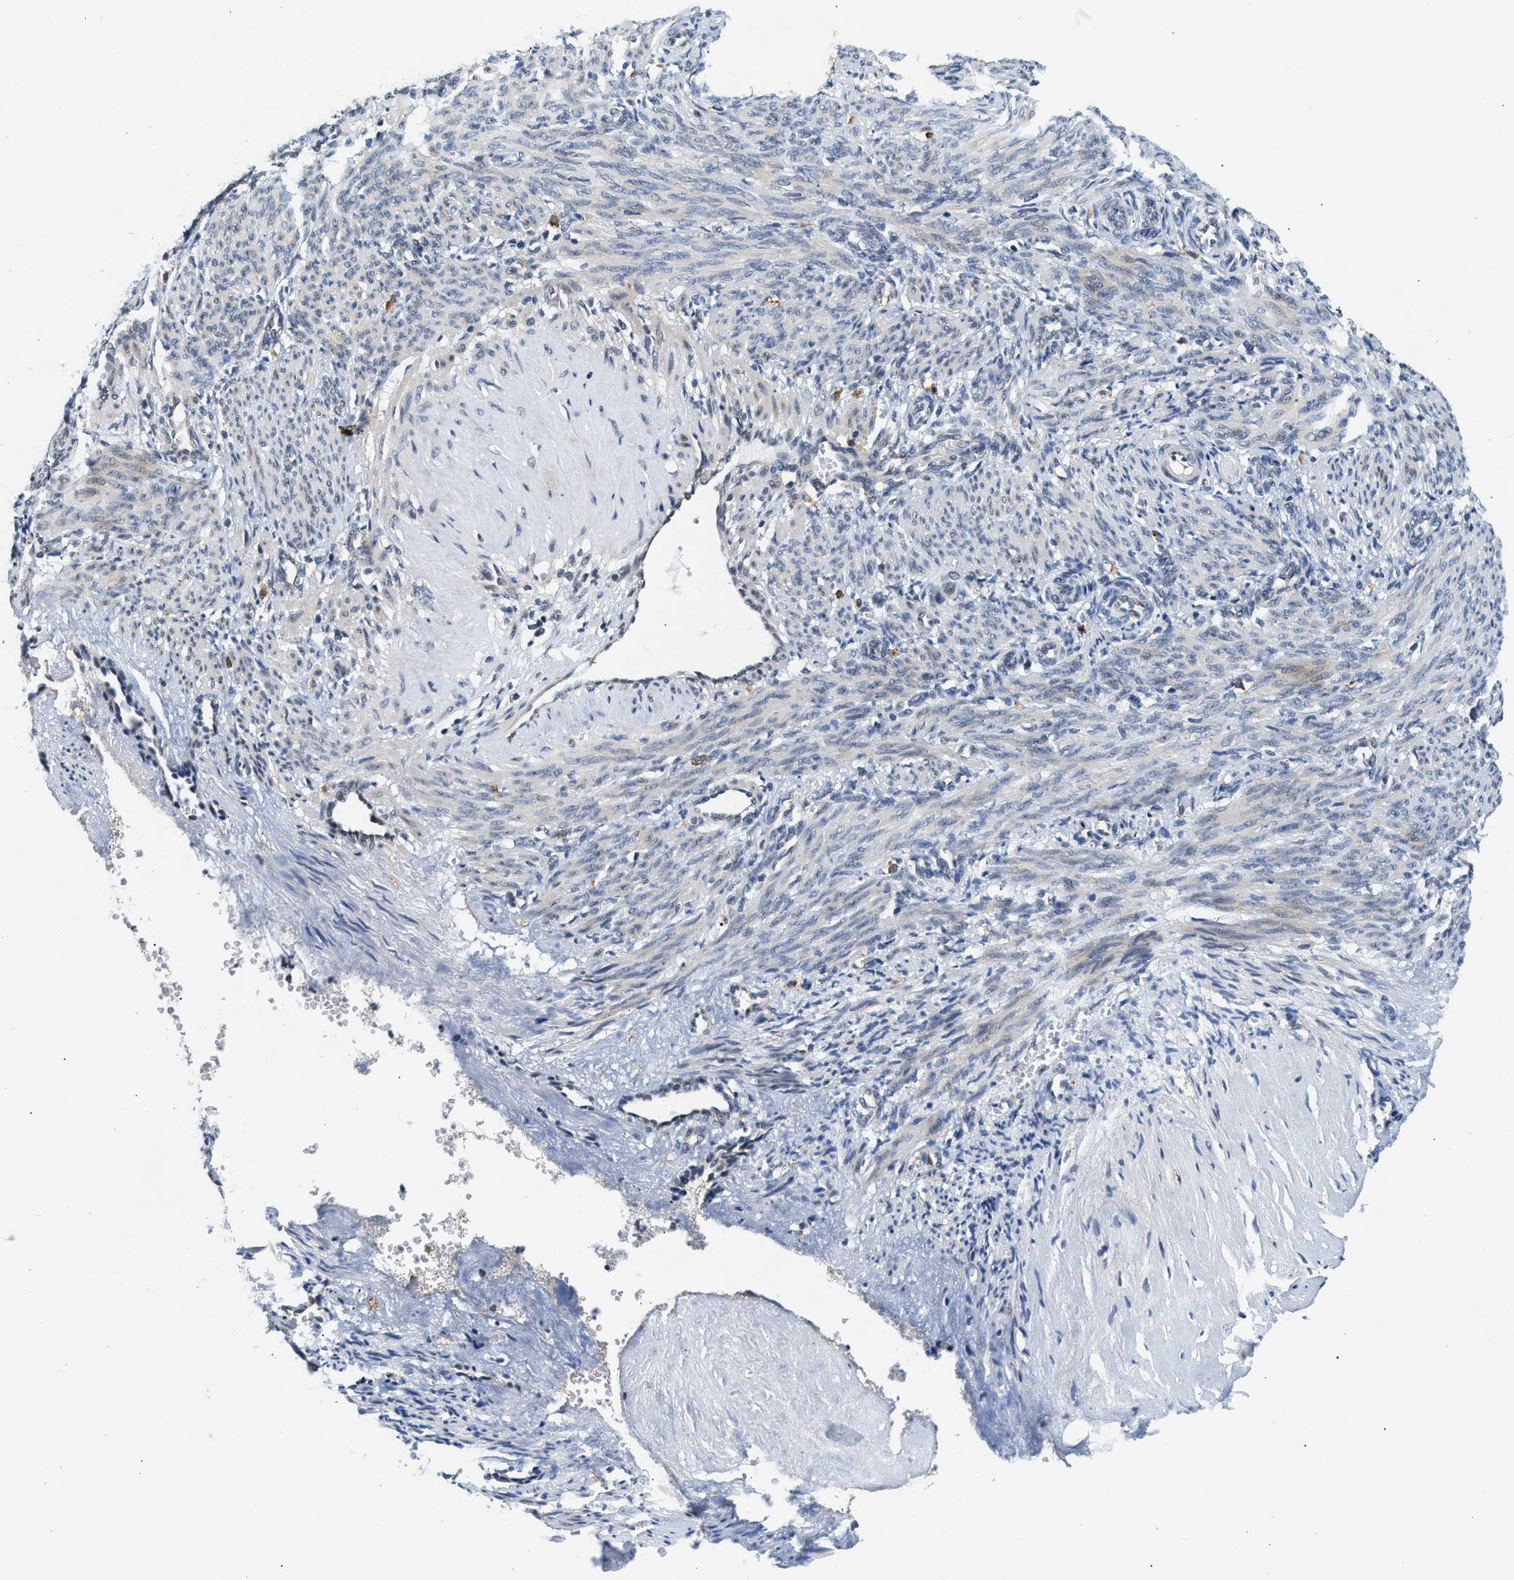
{"staining": {"intensity": "negative", "quantity": "none", "location": "none"}, "tissue": "smooth muscle", "cell_type": "Smooth muscle cells", "image_type": "normal", "snomed": [{"axis": "morphology", "description": "Normal tissue, NOS"}, {"axis": "topography", "description": "Endometrium"}], "caption": "Immunohistochemistry (IHC) of benign smooth muscle demonstrates no staining in smooth muscle cells. (IHC, brightfield microscopy, high magnification).", "gene": "KCNMB2", "patient": {"sex": "female", "age": 33}}